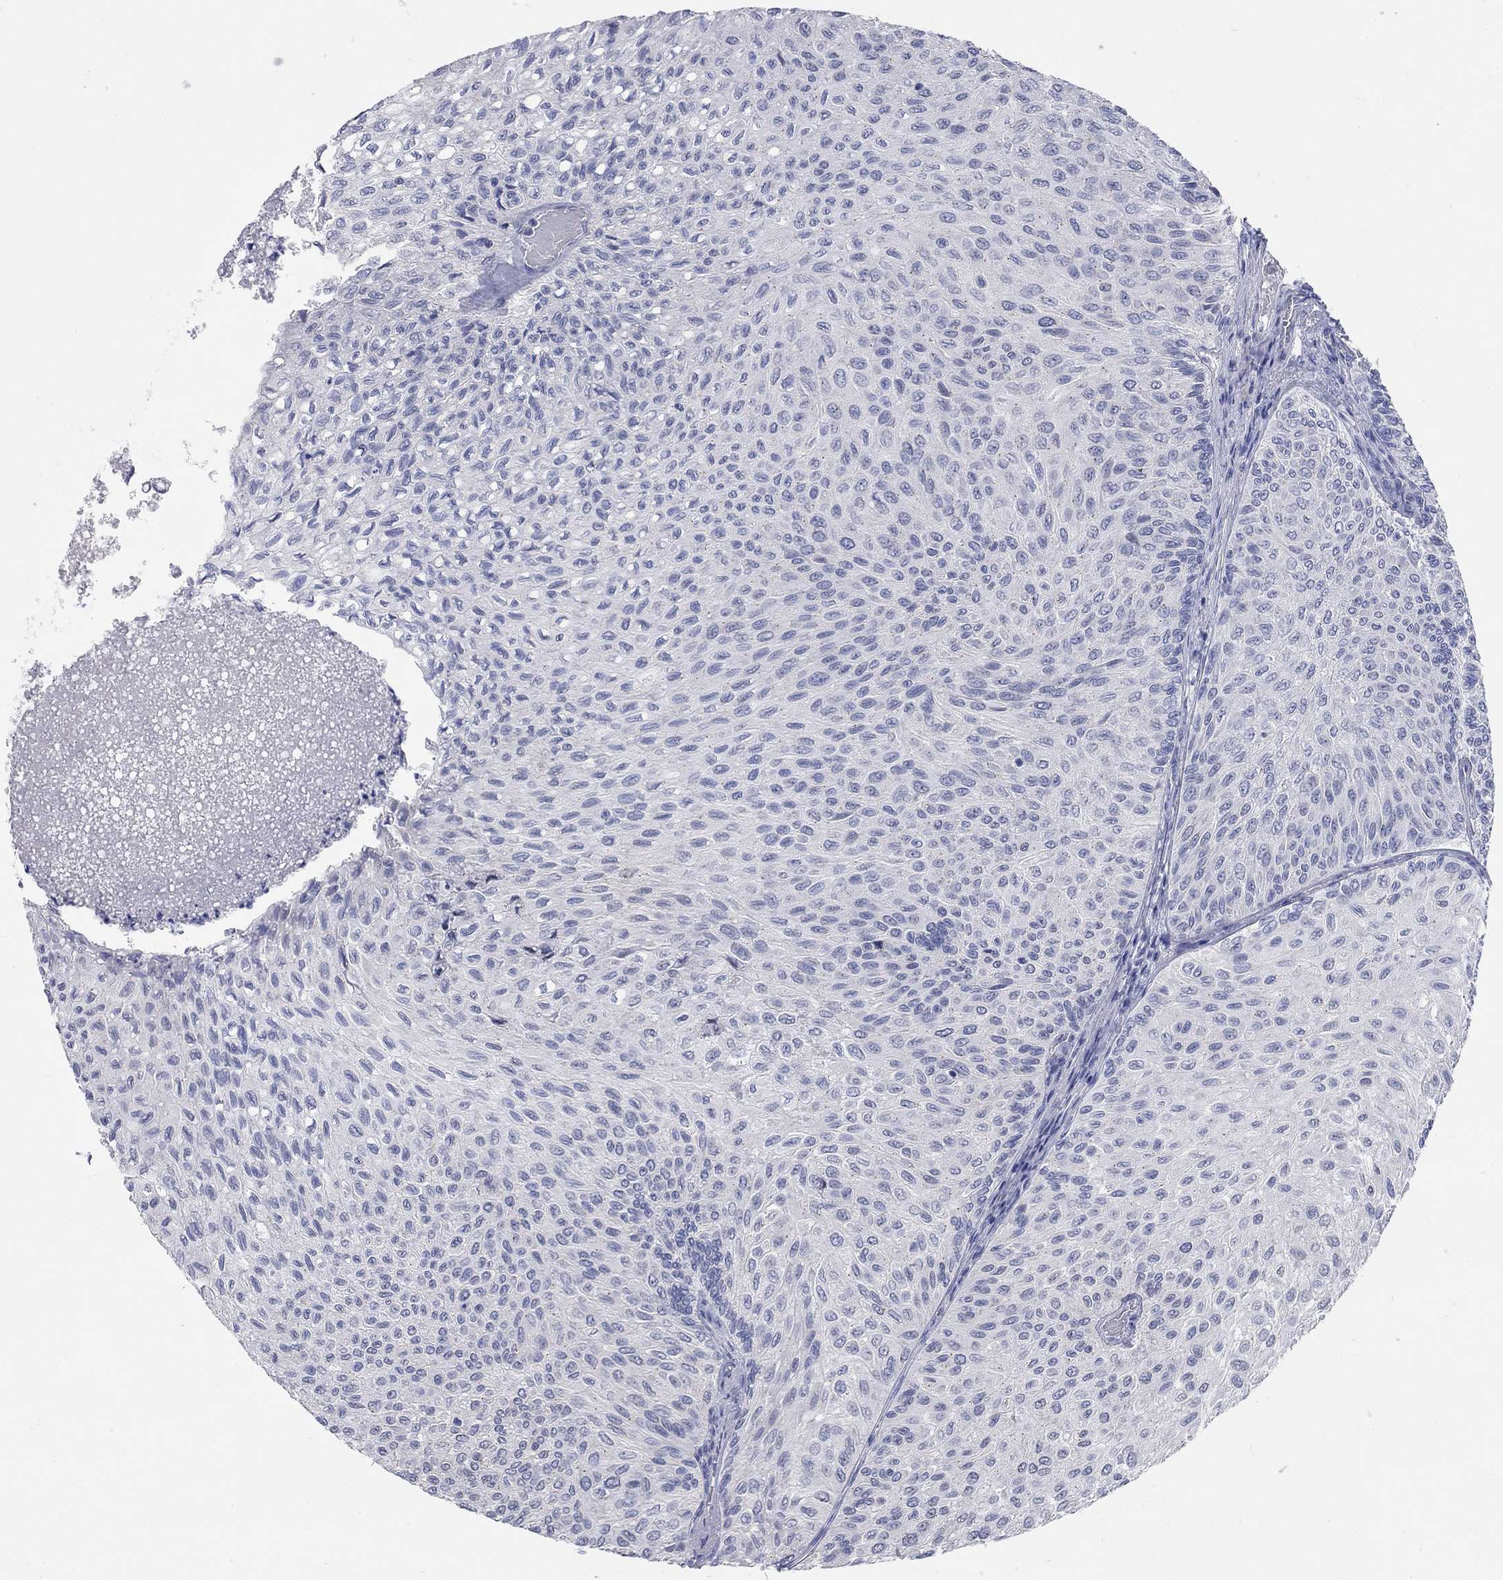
{"staining": {"intensity": "negative", "quantity": "none", "location": "none"}, "tissue": "urothelial cancer", "cell_type": "Tumor cells", "image_type": "cancer", "snomed": [{"axis": "morphology", "description": "Urothelial carcinoma, Low grade"}, {"axis": "topography", "description": "Urinary bladder"}], "caption": "A high-resolution photomicrograph shows immunohistochemistry staining of low-grade urothelial carcinoma, which exhibits no significant positivity in tumor cells.", "gene": "WASF3", "patient": {"sex": "male", "age": 78}}